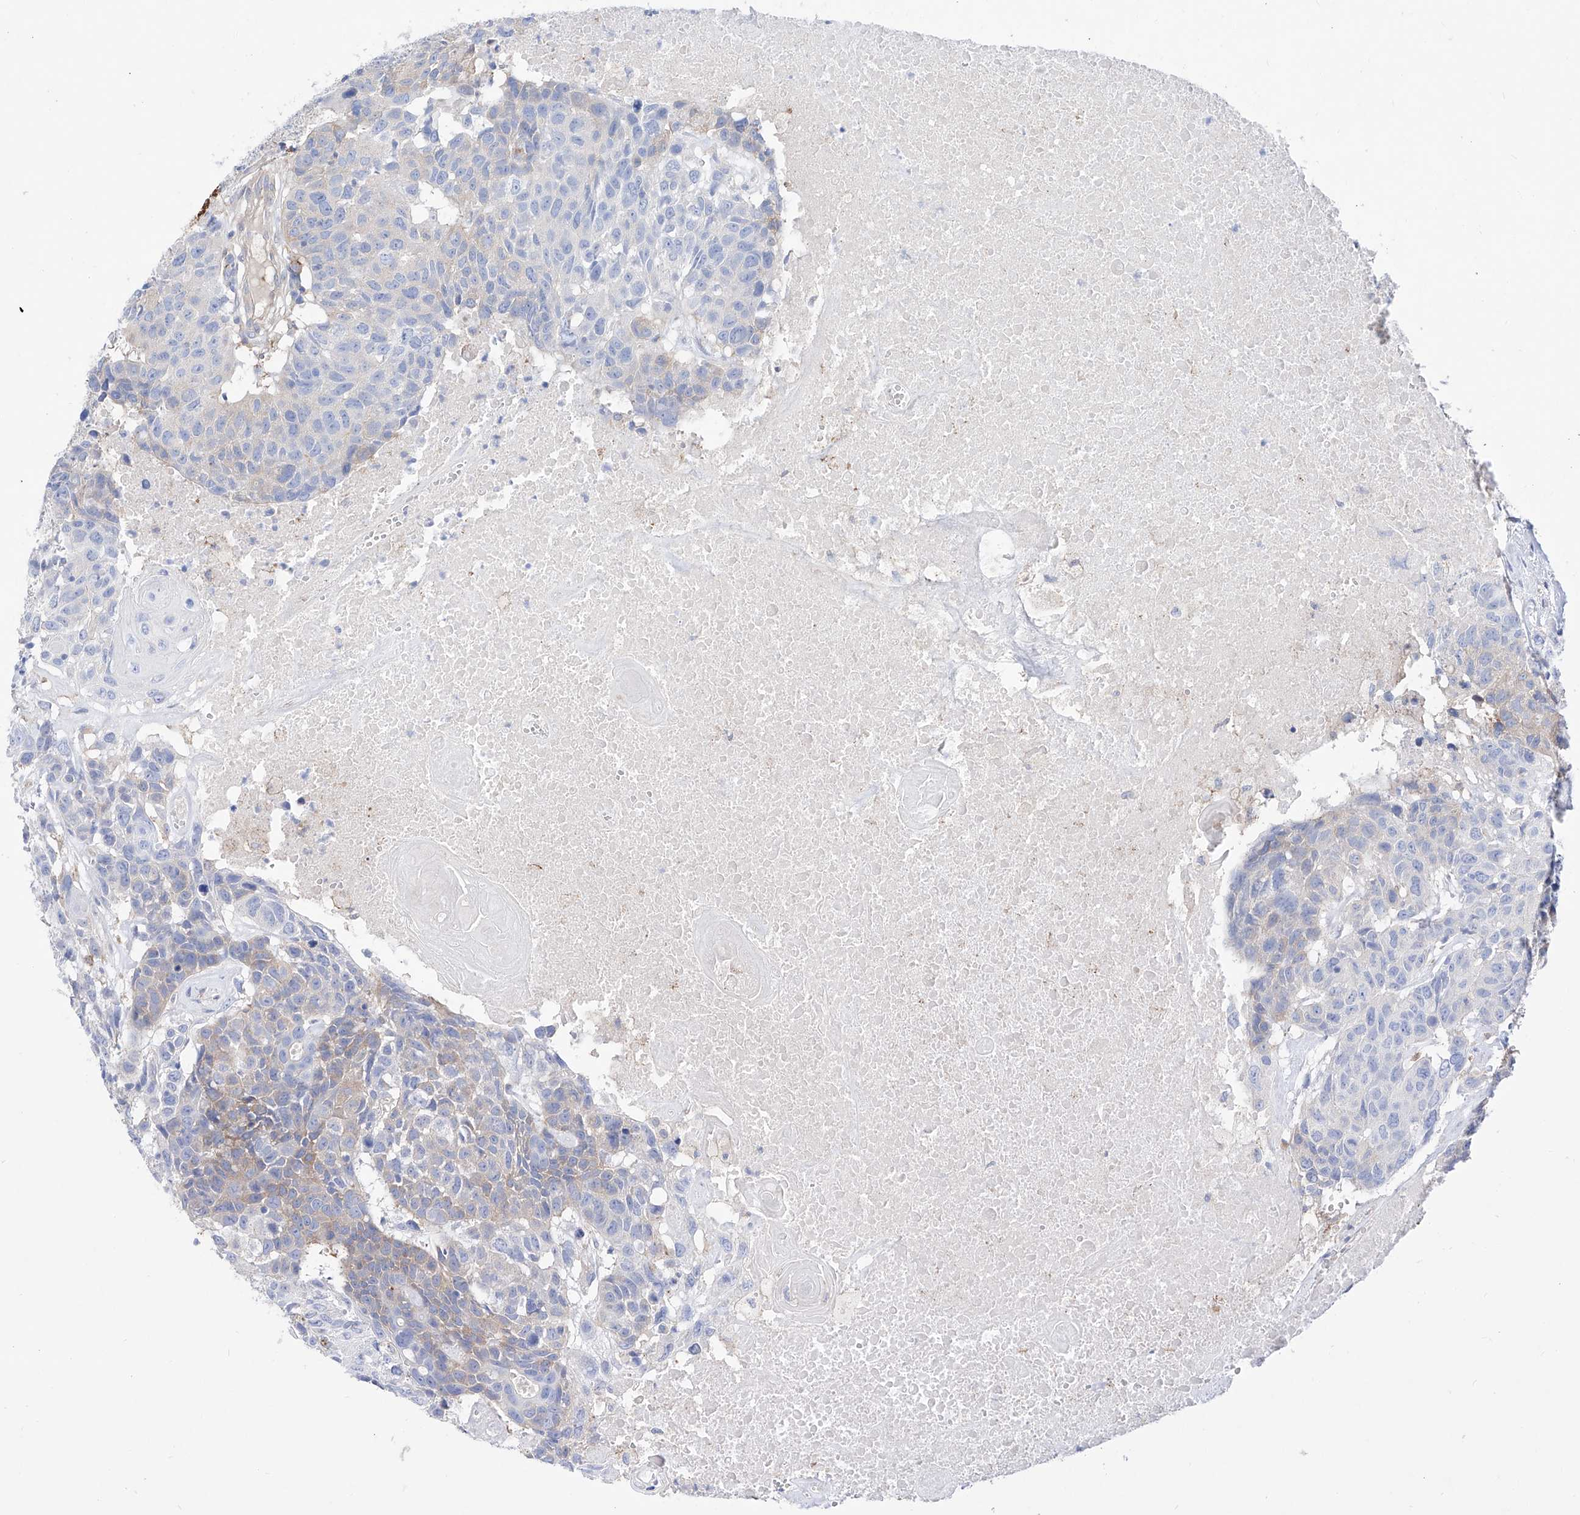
{"staining": {"intensity": "negative", "quantity": "none", "location": "none"}, "tissue": "head and neck cancer", "cell_type": "Tumor cells", "image_type": "cancer", "snomed": [{"axis": "morphology", "description": "Squamous cell carcinoma, NOS"}, {"axis": "topography", "description": "Head-Neck"}], "caption": "The immunohistochemistry (IHC) micrograph has no significant staining in tumor cells of head and neck squamous cell carcinoma tissue.", "gene": "ZNF653", "patient": {"sex": "male", "age": 66}}